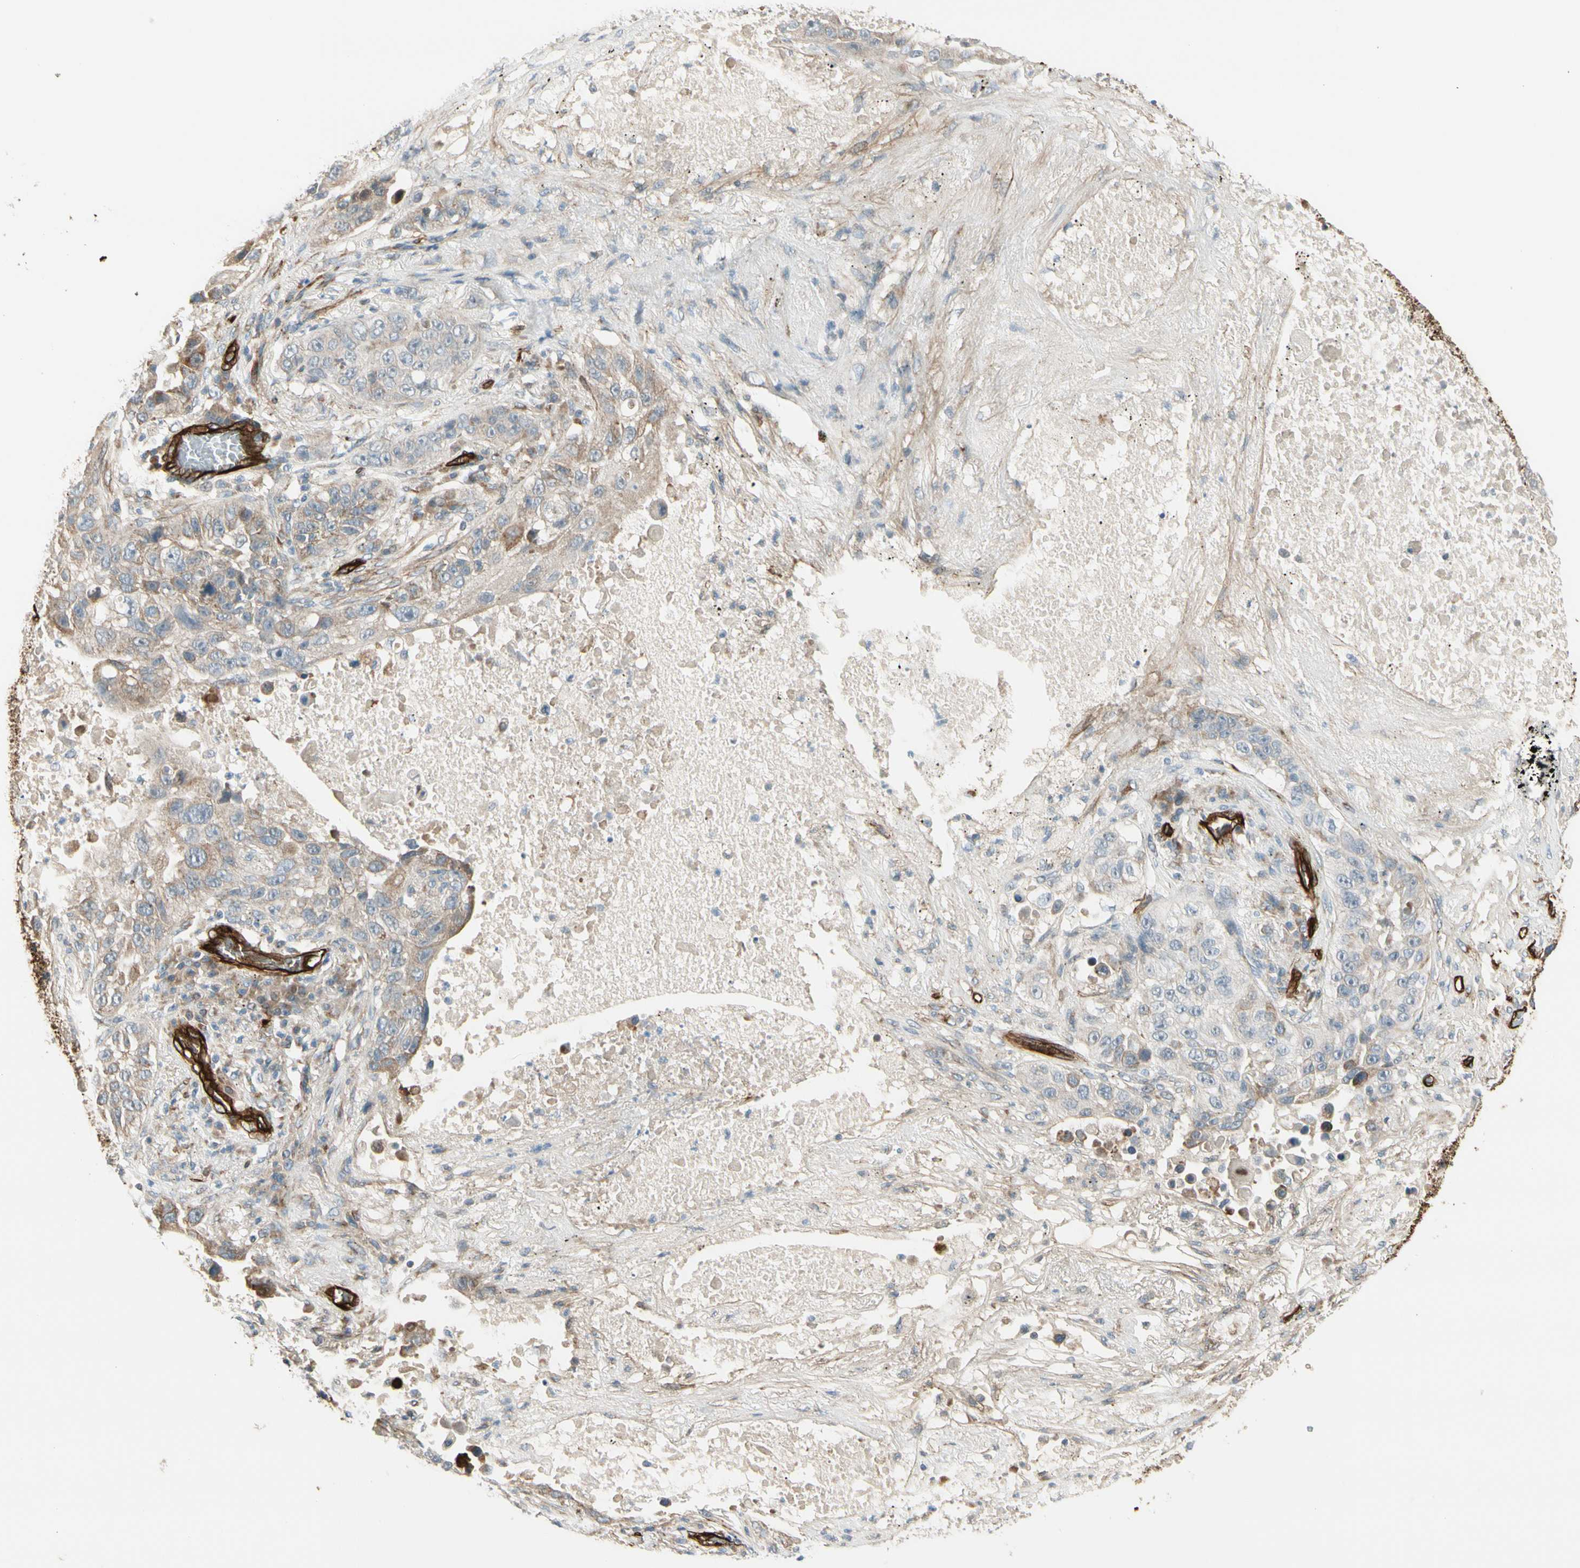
{"staining": {"intensity": "weak", "quantity": "25%-75%", "location": "cytoplasmic/membranous"}, "tissue": "lung cancer", "cell_type": "Tumor cells", "image_type": "cancer", "snomed": [{"axis": "morphology", "description": "Squamous cell carcinoma, NOS"}, {"axis": "topography", "description": "Lung"}], "caption": "Lung cancer (squamous cell carcinoma) stained with a brown dye reveals weak cytoplasmic/membranous positive staining in about 25%-75% of tumor cells.", "gene": "MCAM", "patient": {"sex": "male", "age": 57}}